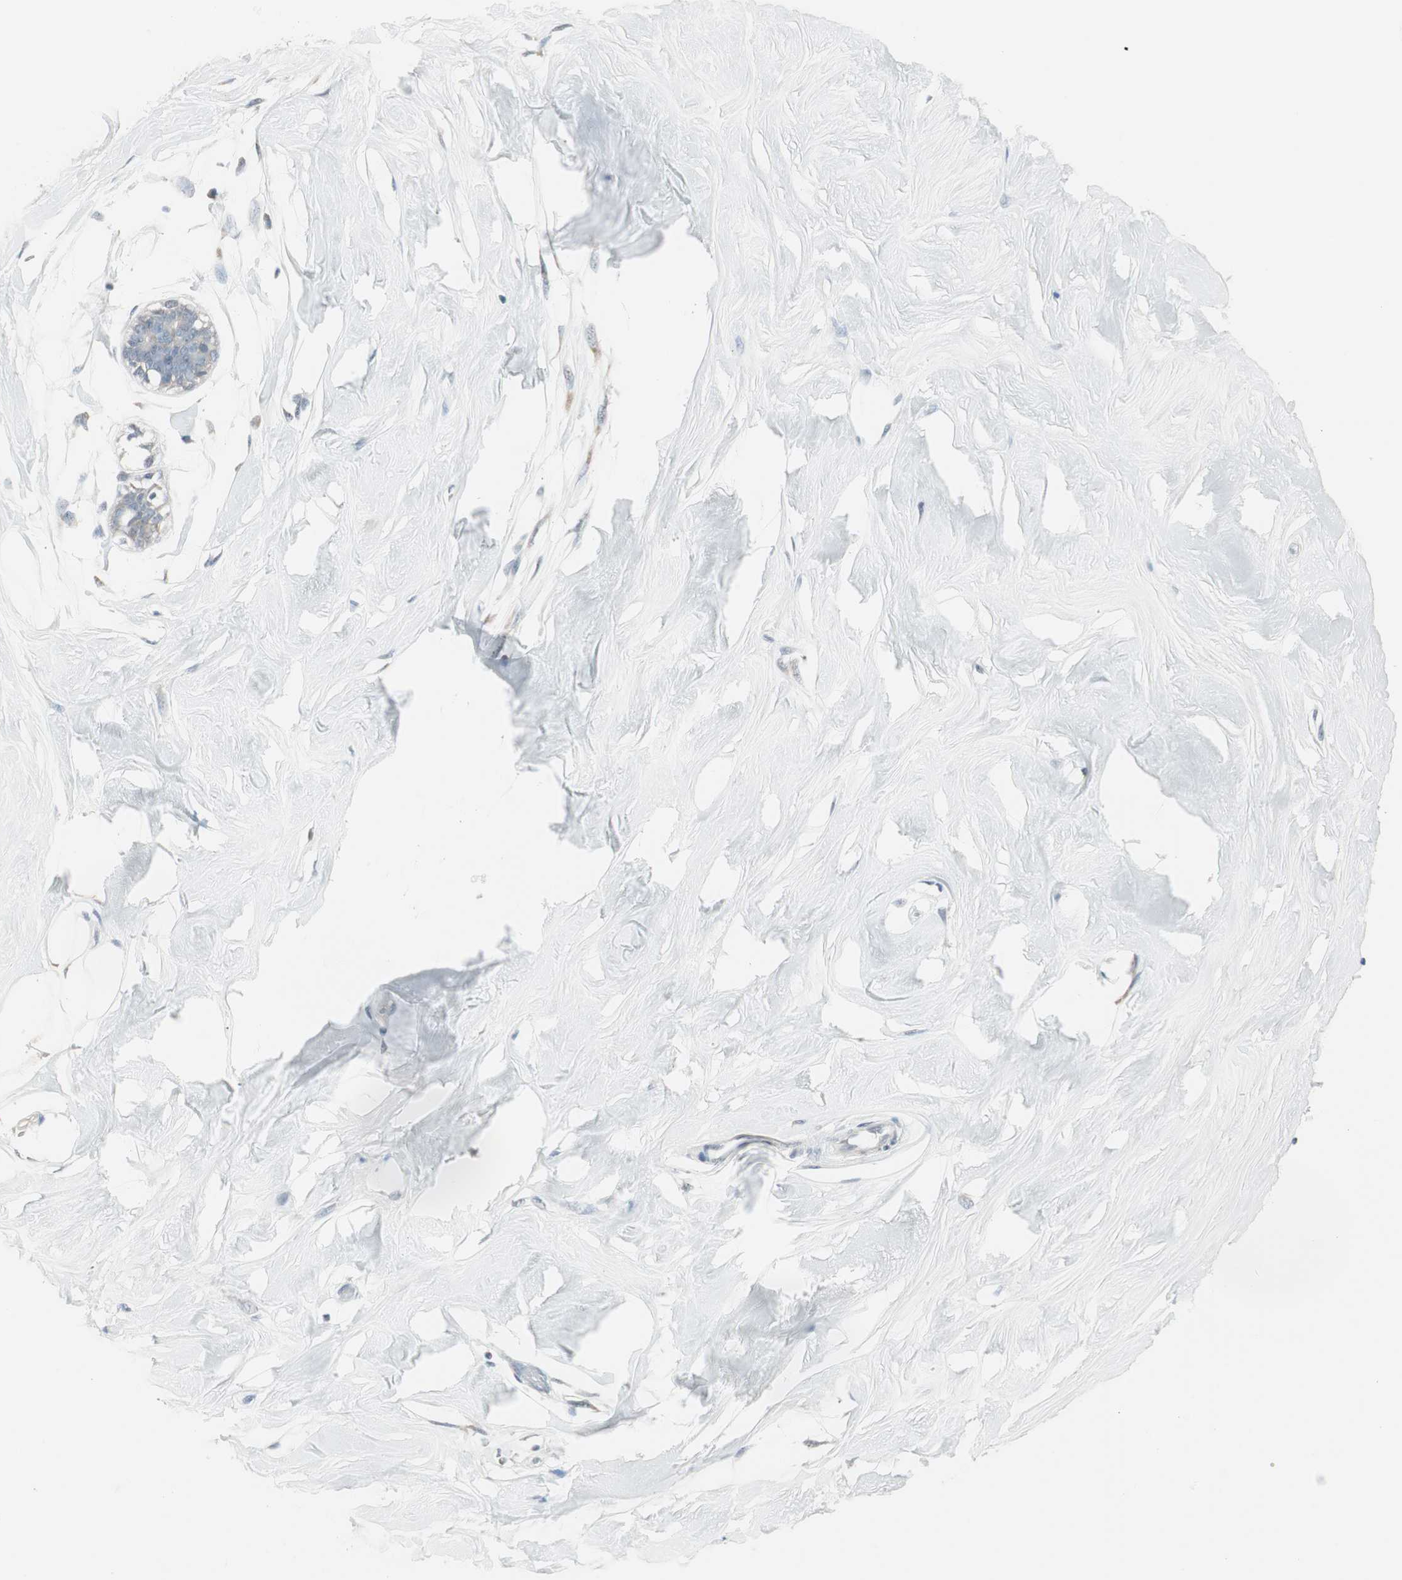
{"staining": {"intensity": "negative", "quantity": "none", "location": "none"}, "tissue": "breast", "cell_type": "Adipocytes", "image_type": "normal", "snomed": [{"axis": "morphology", "description": "Normal tissue, NOS"}, {"axis": "topography", "description": "Breast"}, {"axis": "topography", "description": "Soft tissue"}], "caption": "Histopathology image shows no significant protein positivity in adipocytes of benign breast. (Immunohistochemistry, brightfield microscopy, high magnification).", "gene": "PDZK1", "patient": {"sex": "female", "age": 25}}